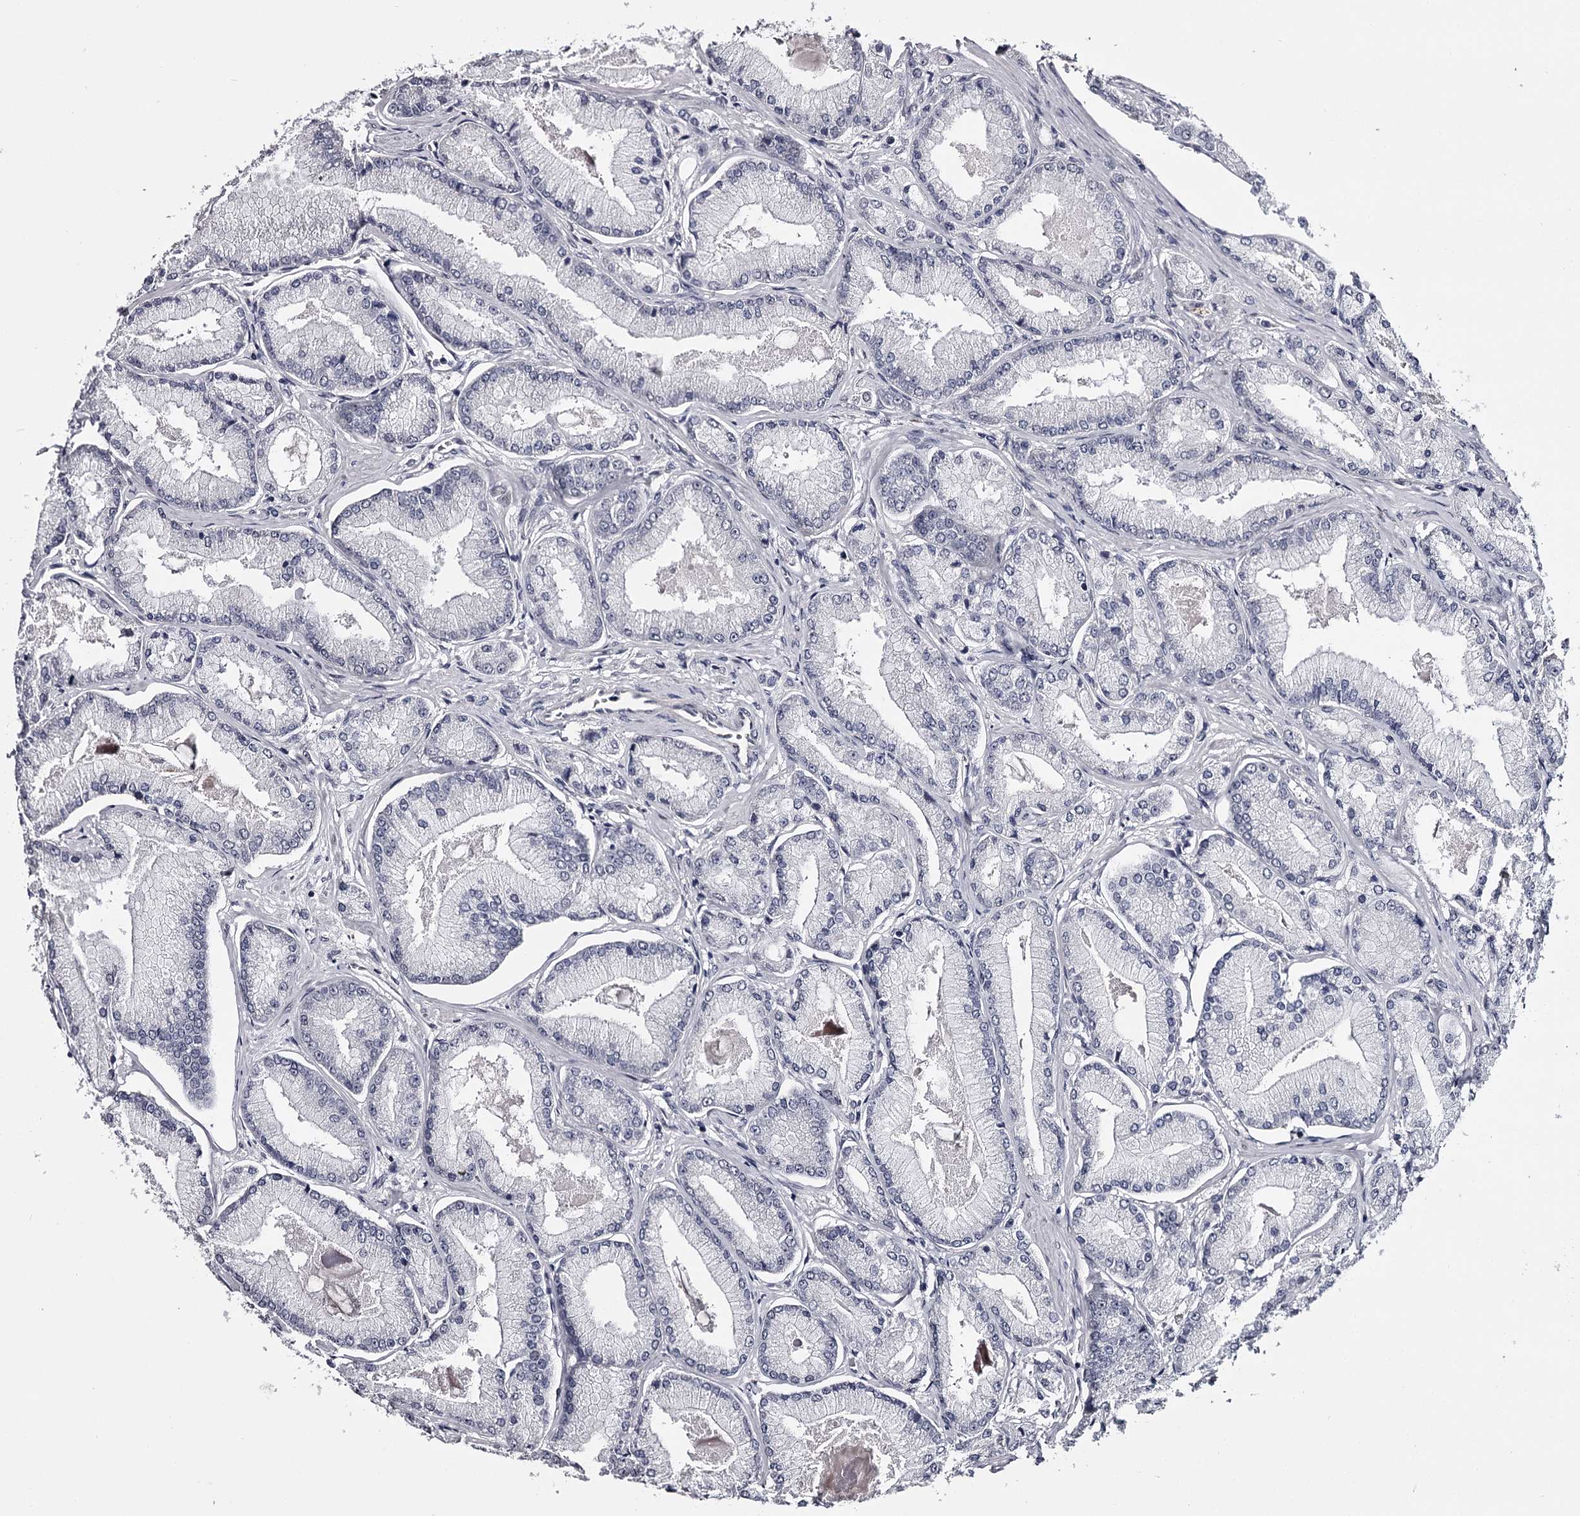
{"staining": {"intensity": "negative", "quantity": "none", "location": "none"}, "tissue": "prostate cancer", "cell_type": "Tumor cells", "image_type": "cancer", "snomed": [{"axis": "morphology", "description": "Adenocarcinoma, Low grade"}, {"axis": "topography", "description": "Prostate"}], "caption": "A high-resolution image shows immunohistochemistry (IHC) staining of prostate adenocarcinoma (low-grade), which demonstrates no significant staining in tumor cells.", "gene": "OVOL2", "patient": {"sex": "male", "age": 74}}